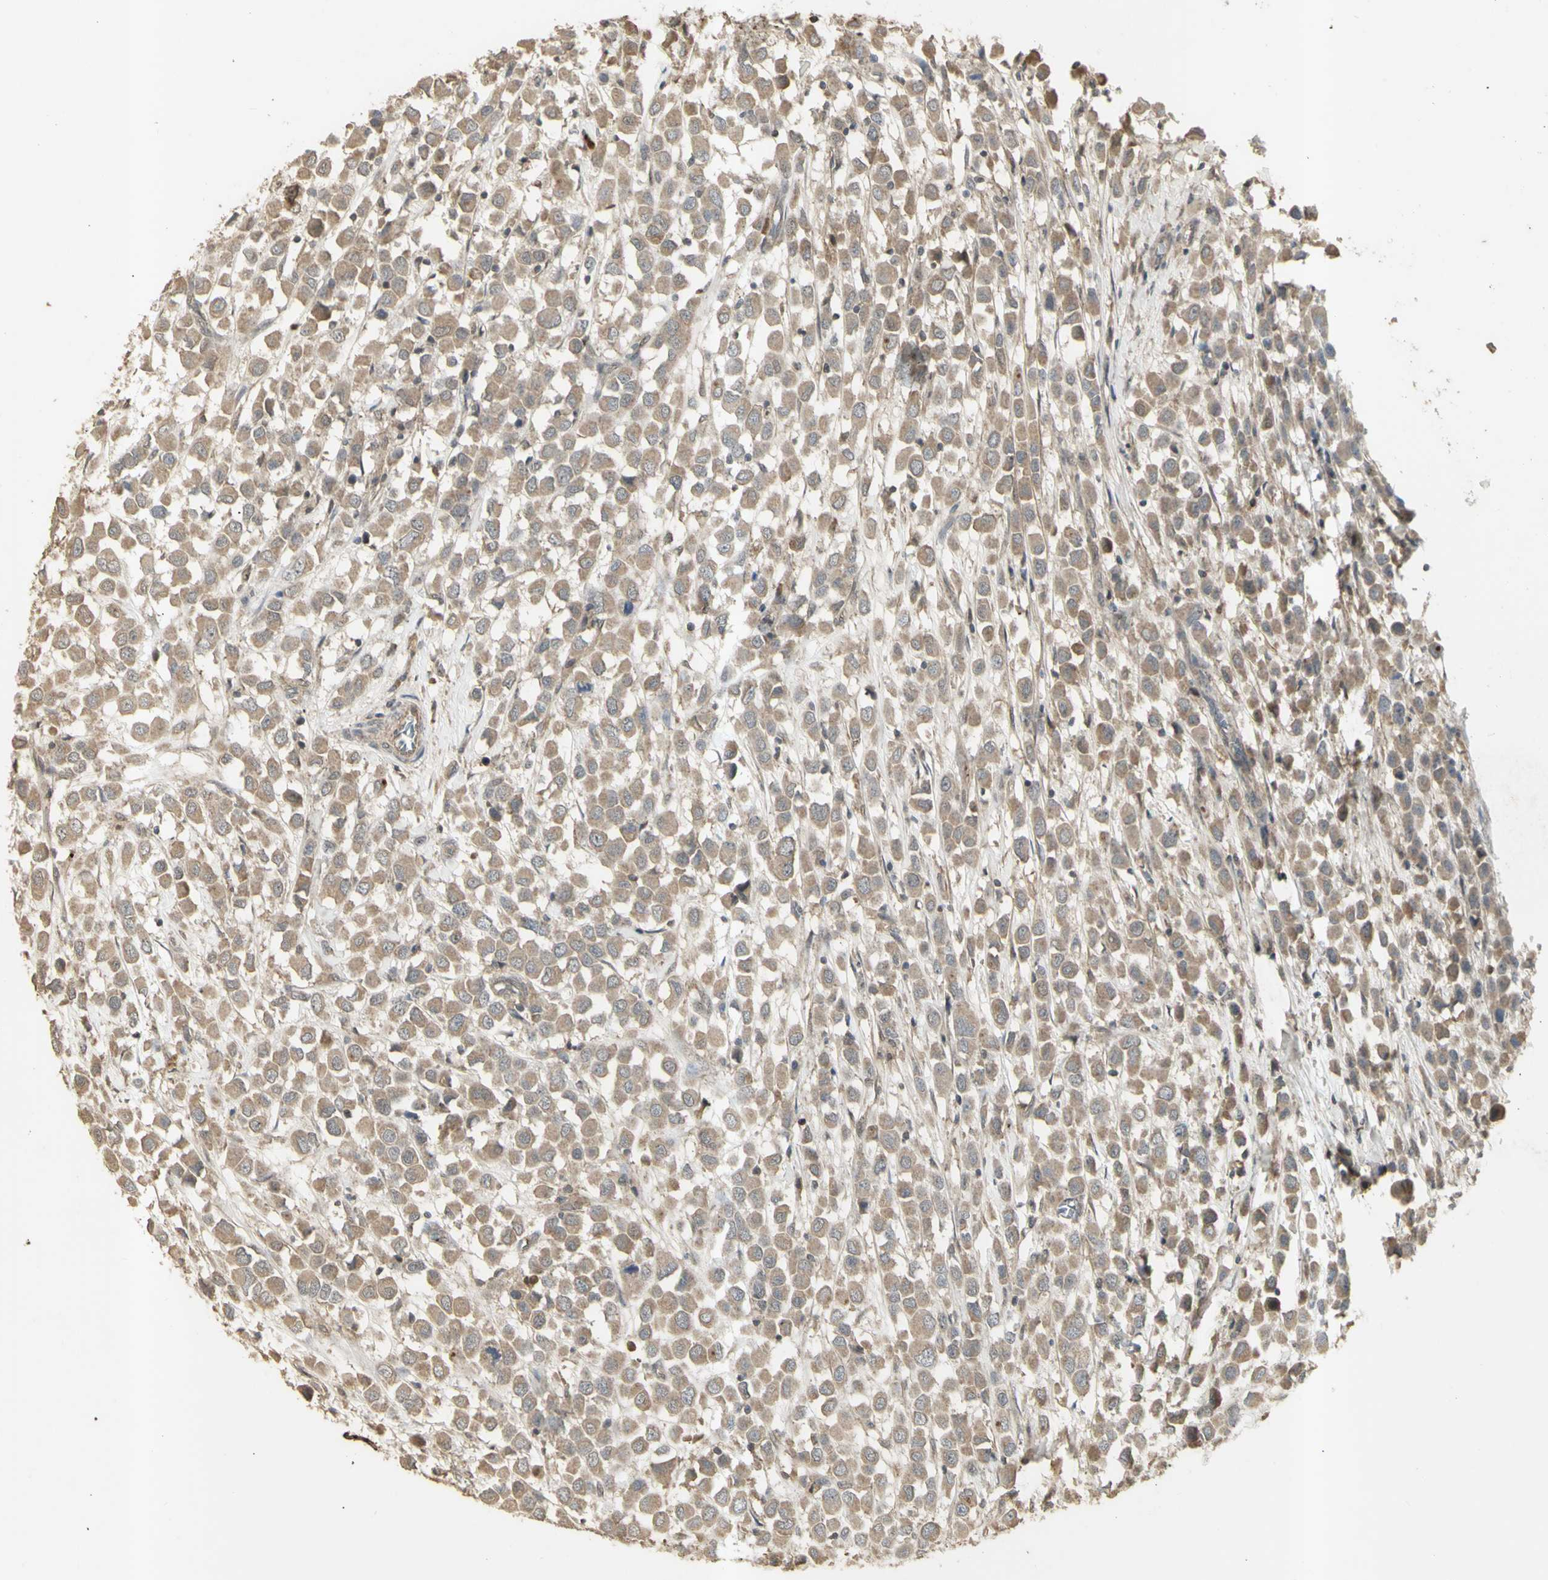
{"staining": {"intensity": "weak", "quantity": ">75%", "location": "cytoplasmic/membranous"}, "tissue": "breast cancer", "cell_type": "Tumor cells", "image_type": "cancer", "snomed": [{"axis": "morphology", "description": "Duct carcinoma"}, {"axis": "topography", "description": "Breast"}], "caption": "Protein expression analysis of breast cancer (infiltrating ductal carcinoma) demonstrates weak cytoplasmic/membranous expression in about >75% of tumor cells.", "gene": "ALOX12", "patient": {"sex": "female", "age": 61}}